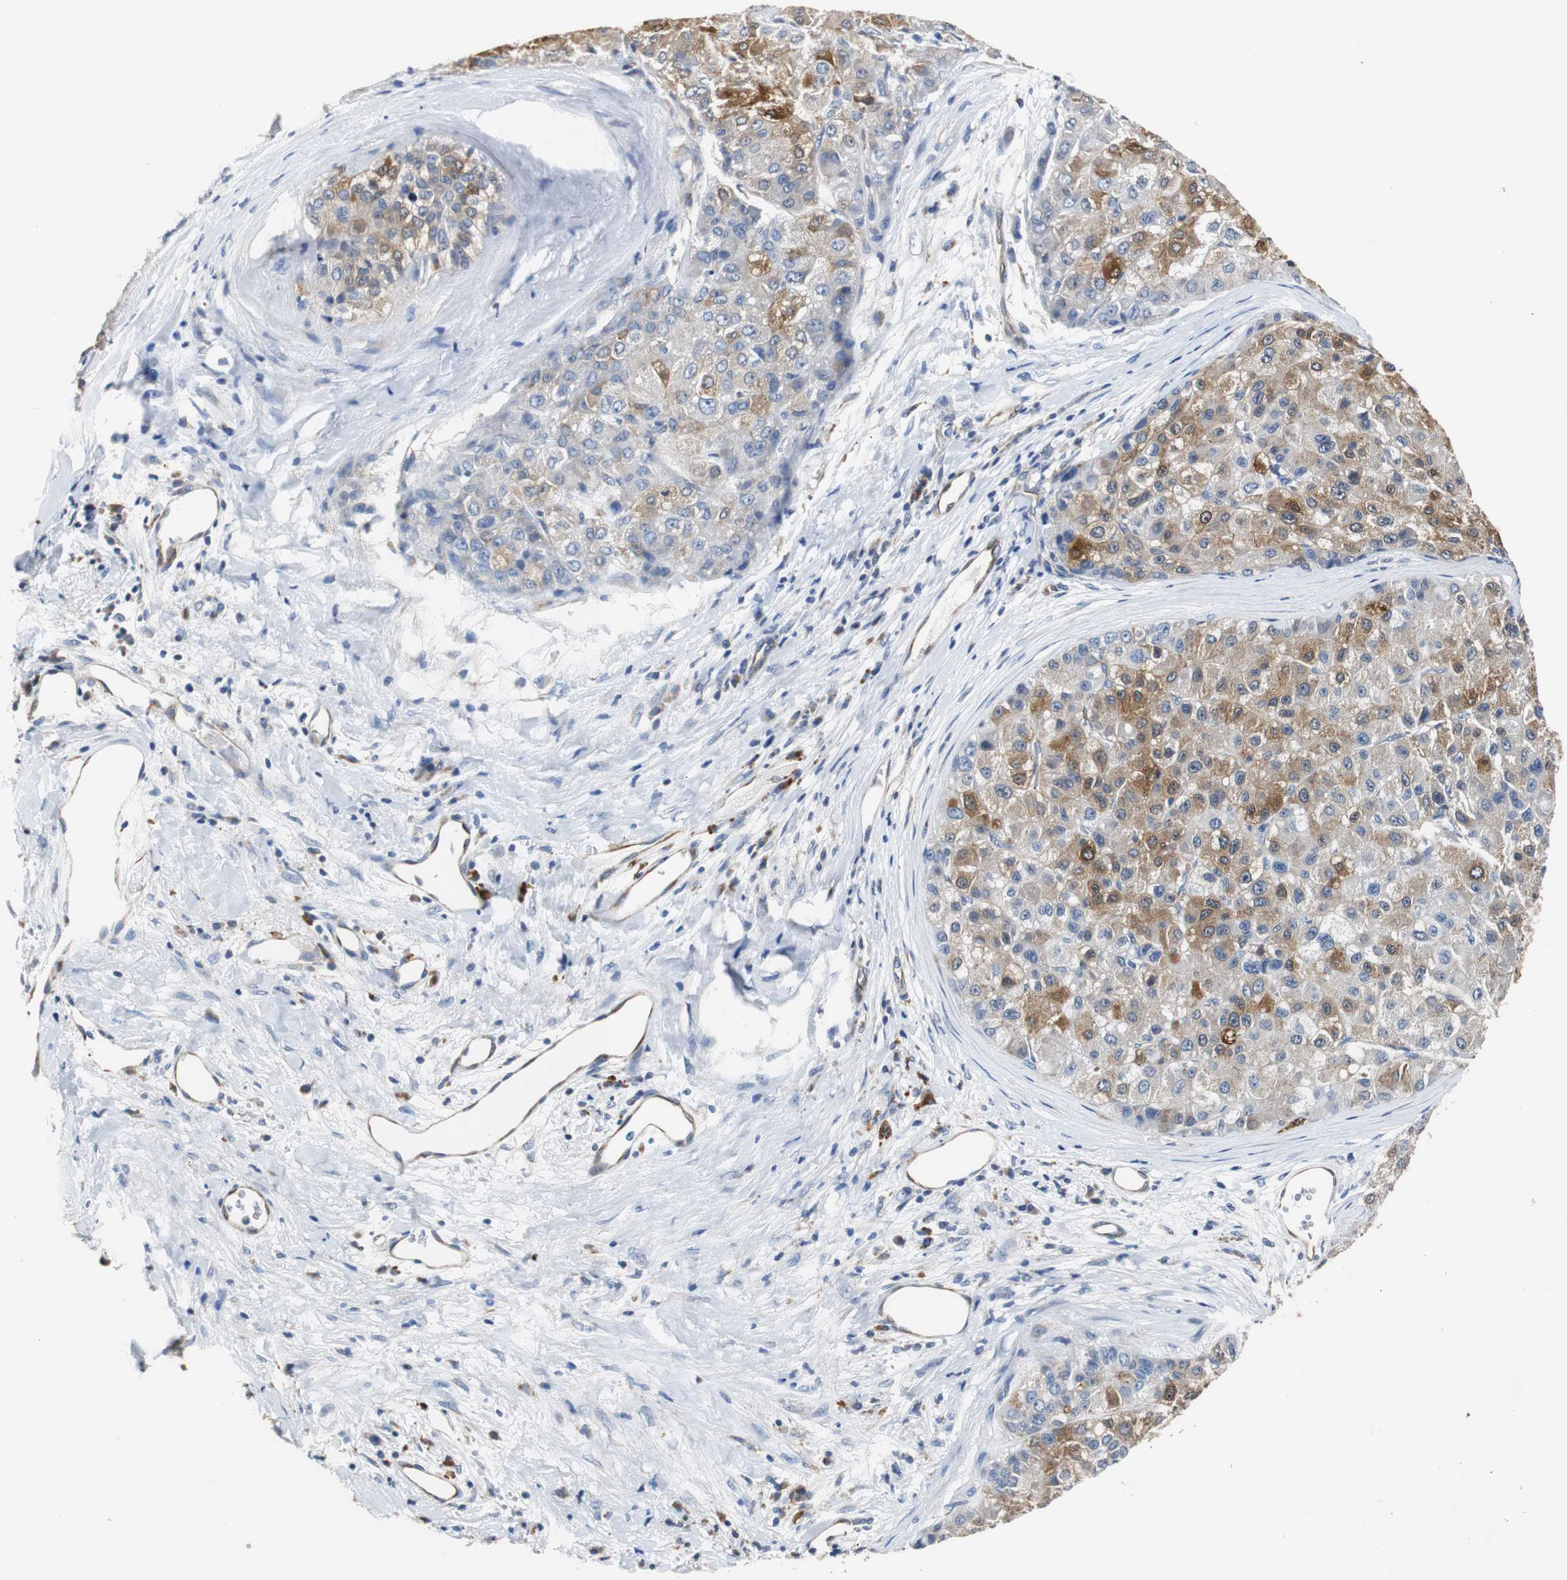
{"staining": {"intensity": "moderate", "quantity": "25%-75%", "location": "cytoplasmic/membranous"}, "tissue": "liver cancer", "cell_type": "Tumor cells", "image_type": "cancer", "snomed": [{"axis": "morphology", "description": "Carcinoma, Hepatocellular, NOS"}, {"axis": "topography", "description": "Liver"}], "caption": "Liver cancer (hepatocellular carcinoma) stained with a brown dye demonstrates moderate cytoplasmic/membranous positive expression in about 25%-75% of tumor cells.", "gene": "PCK1", "patient": {"sex": "male", "age": 80}}